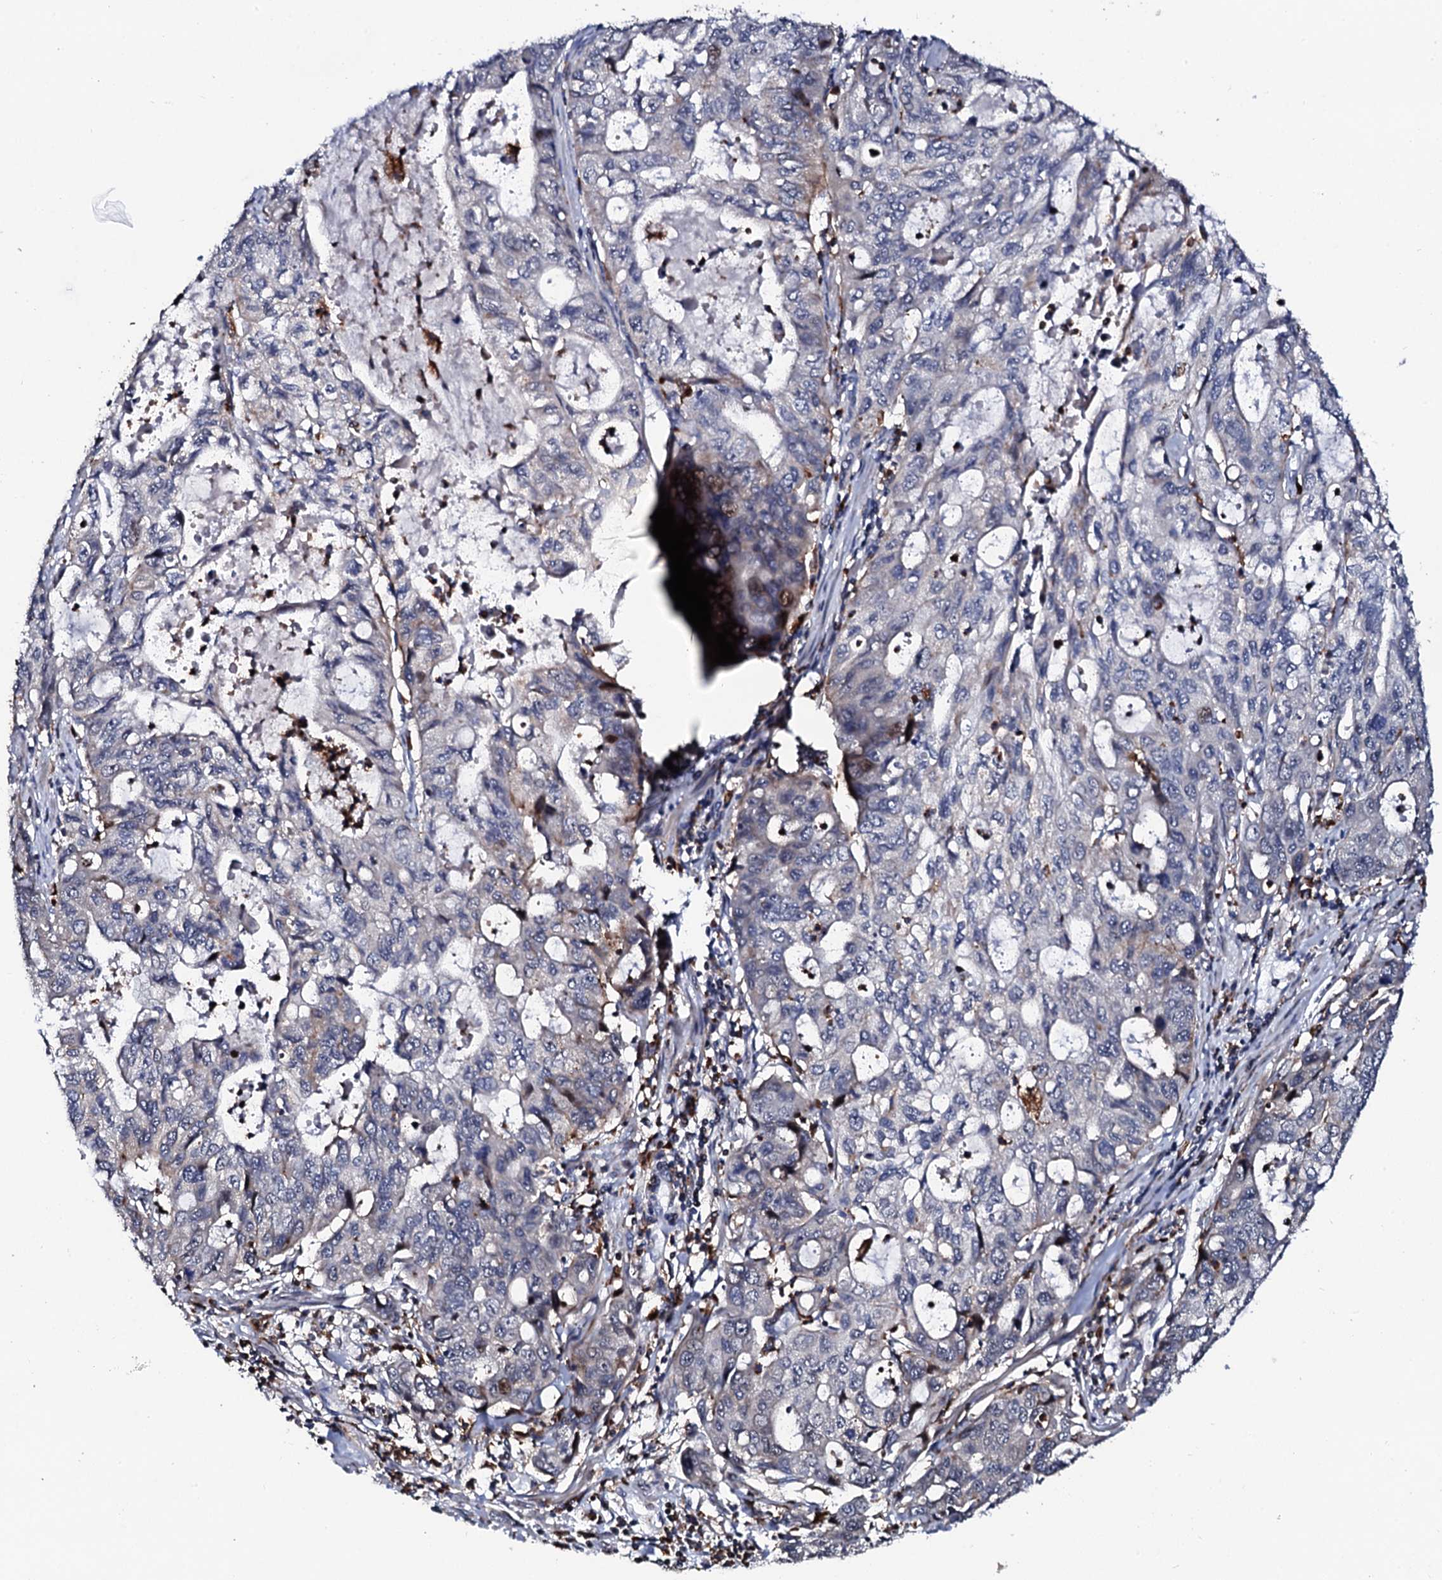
{"staining": {"intensity": "negative", "quantity": "none", "location": "none"}, "tissue": "stomach cancer", "cell_type": "Tumor cells", "image_type": "cancer", "snomed": [{"axis": "morphology", "description": "Adenocarcinoma, NOS"}, {"axis": "topography", "description": "Stomach, upper"}], "caption": "DAB immunohistochemical staining of stomach adenocarcinoma demonstrates no significant positivity in tumor cells.", "gene": "TCIRG1", "patient": {"sex": "female", "age": 52}}